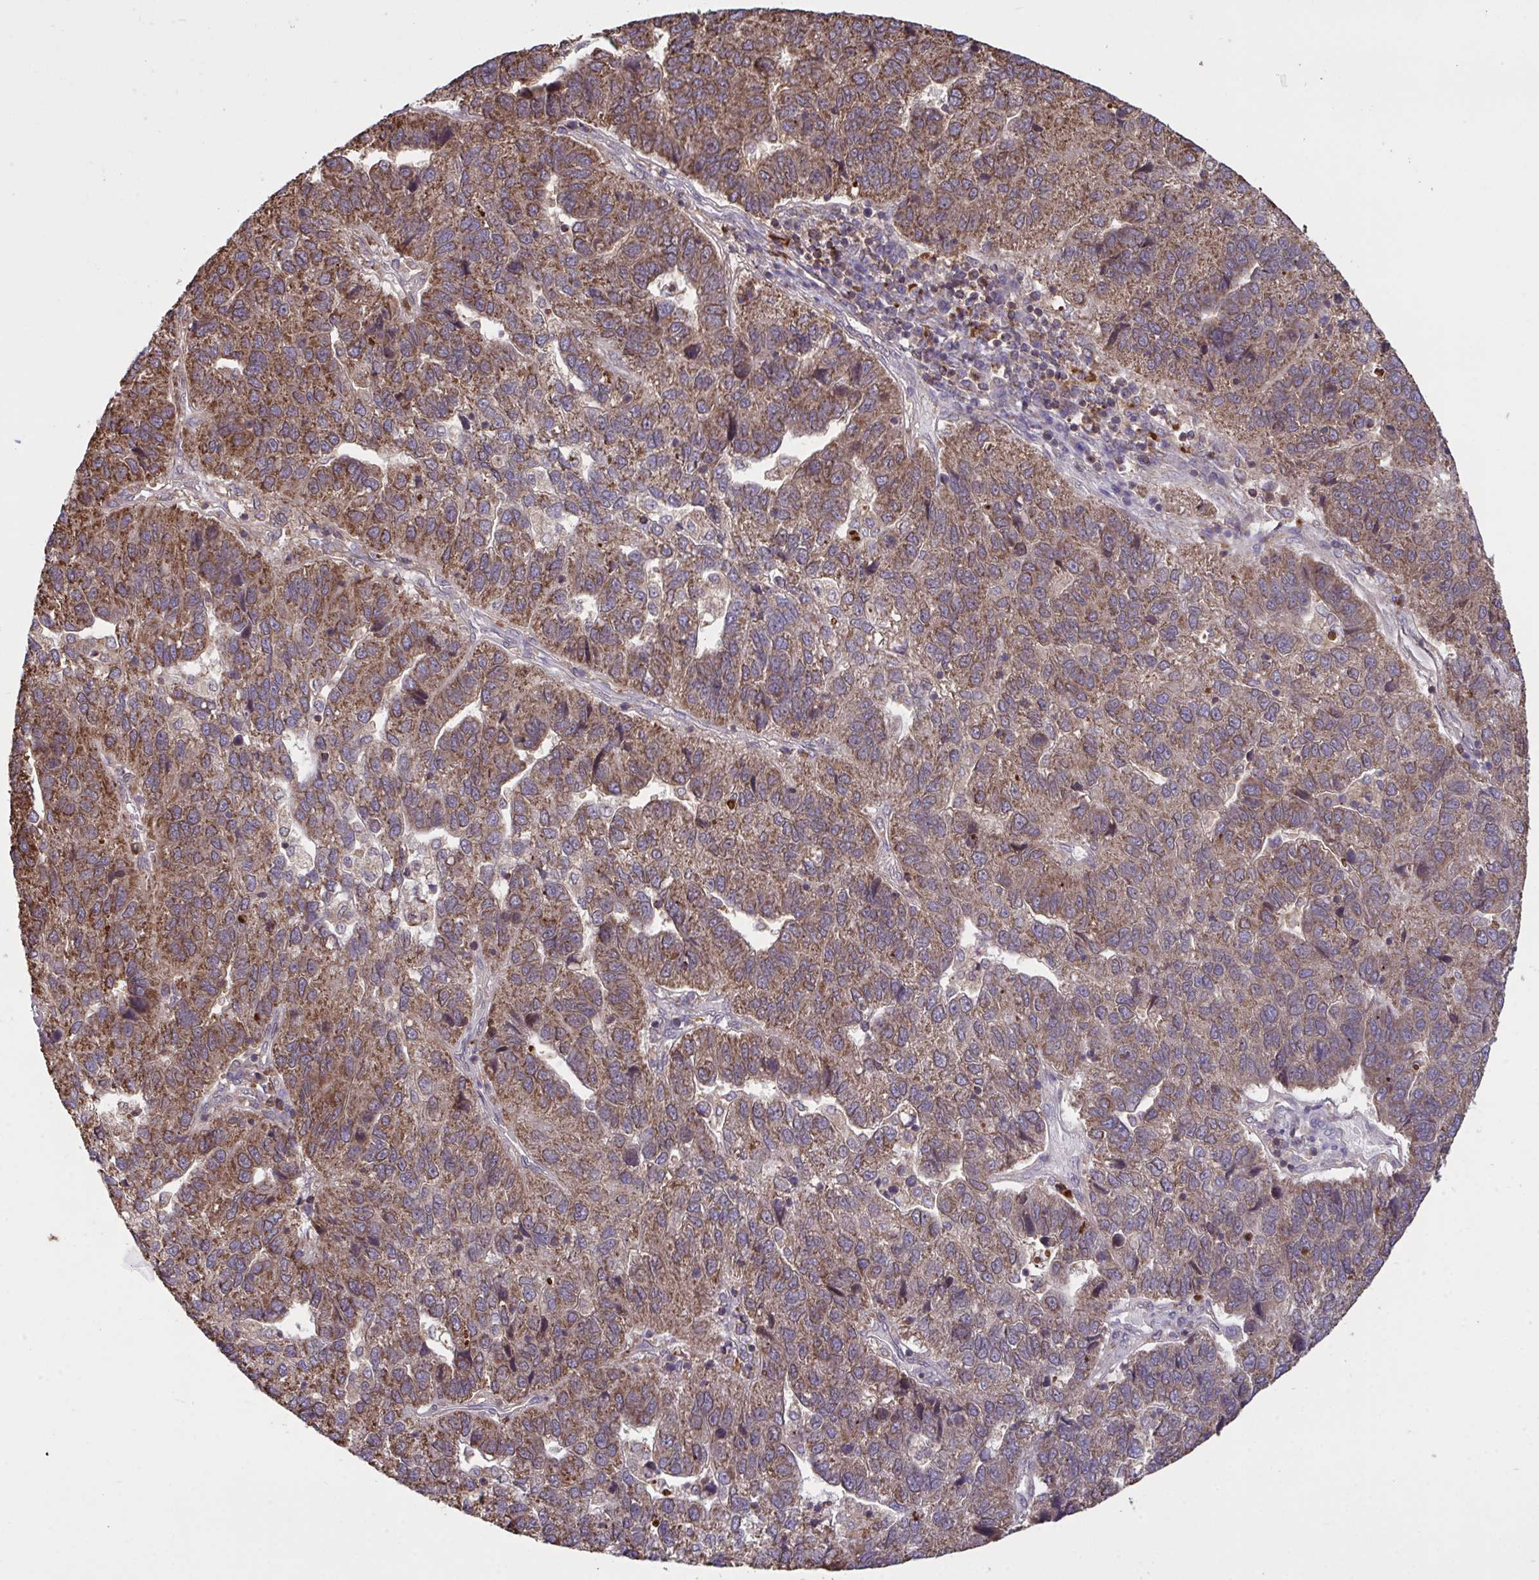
{"staining": {"intensity": "moderate", "quantity": ">75%", "location": "cytoplasmic/membranous"}, "tissue": "pancreatic cancer", "cell_type": "Tumor cells", "image_type": "cancer", "snomed": [{"axis": "morphology", "description": "Adenocarcinoma, NOS"}, {"axis": "topography", "description": "Pancreas"}], "caption": "Immunohistochemistry micrograph of human pancreatic cancer (adenocarcinoma) stained for a protein (brown), which demonstrates medium levels of moderate cytoplasmic/membranous expression in approximately >75% of tumor cells.", "gene": "PPM1H", "patient": {"sex": "female", "age": 61}}